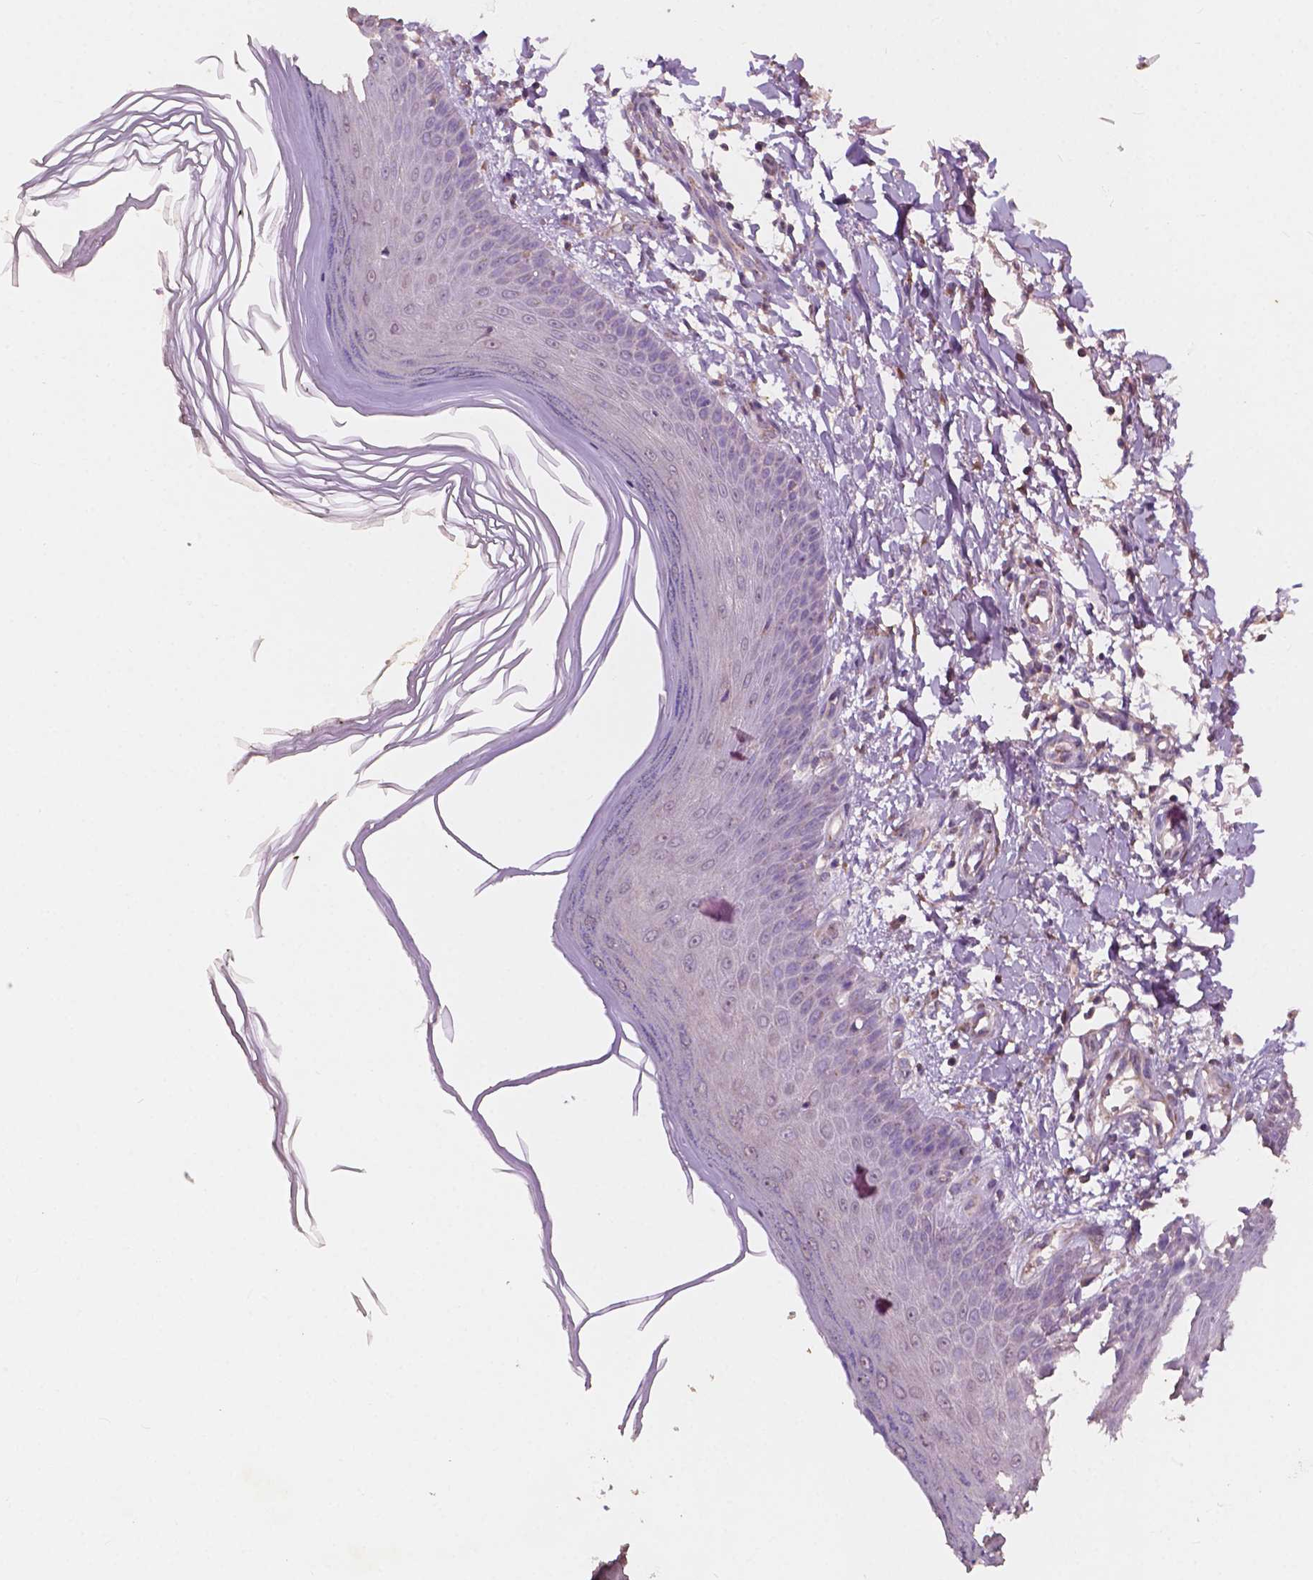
{"staining": {"intensity": "weak", "quantity": "25%-75%", "location": "cytoplasmic/membranous"}, "tissue": "skin", "cell_type": "Fibroblasts", "image_type": "normal", "snomed": [{"axis": "morphology", "description": "Normal tissue, NOS"}, {"axis": "topography", "description": "Skin"}], "caption": "Unremarkable skin was stained to show a protein in brown. There is low levels of weak cytoplasmic/membranous staining in approximately 25%-75% of fibroblasts. (DAB (3,3'-diaminobenzidine) IHC with brightfield microscopy, high magnification).", "gene": "CHPT1", "patient": {"sex": "female", "age": 62}}